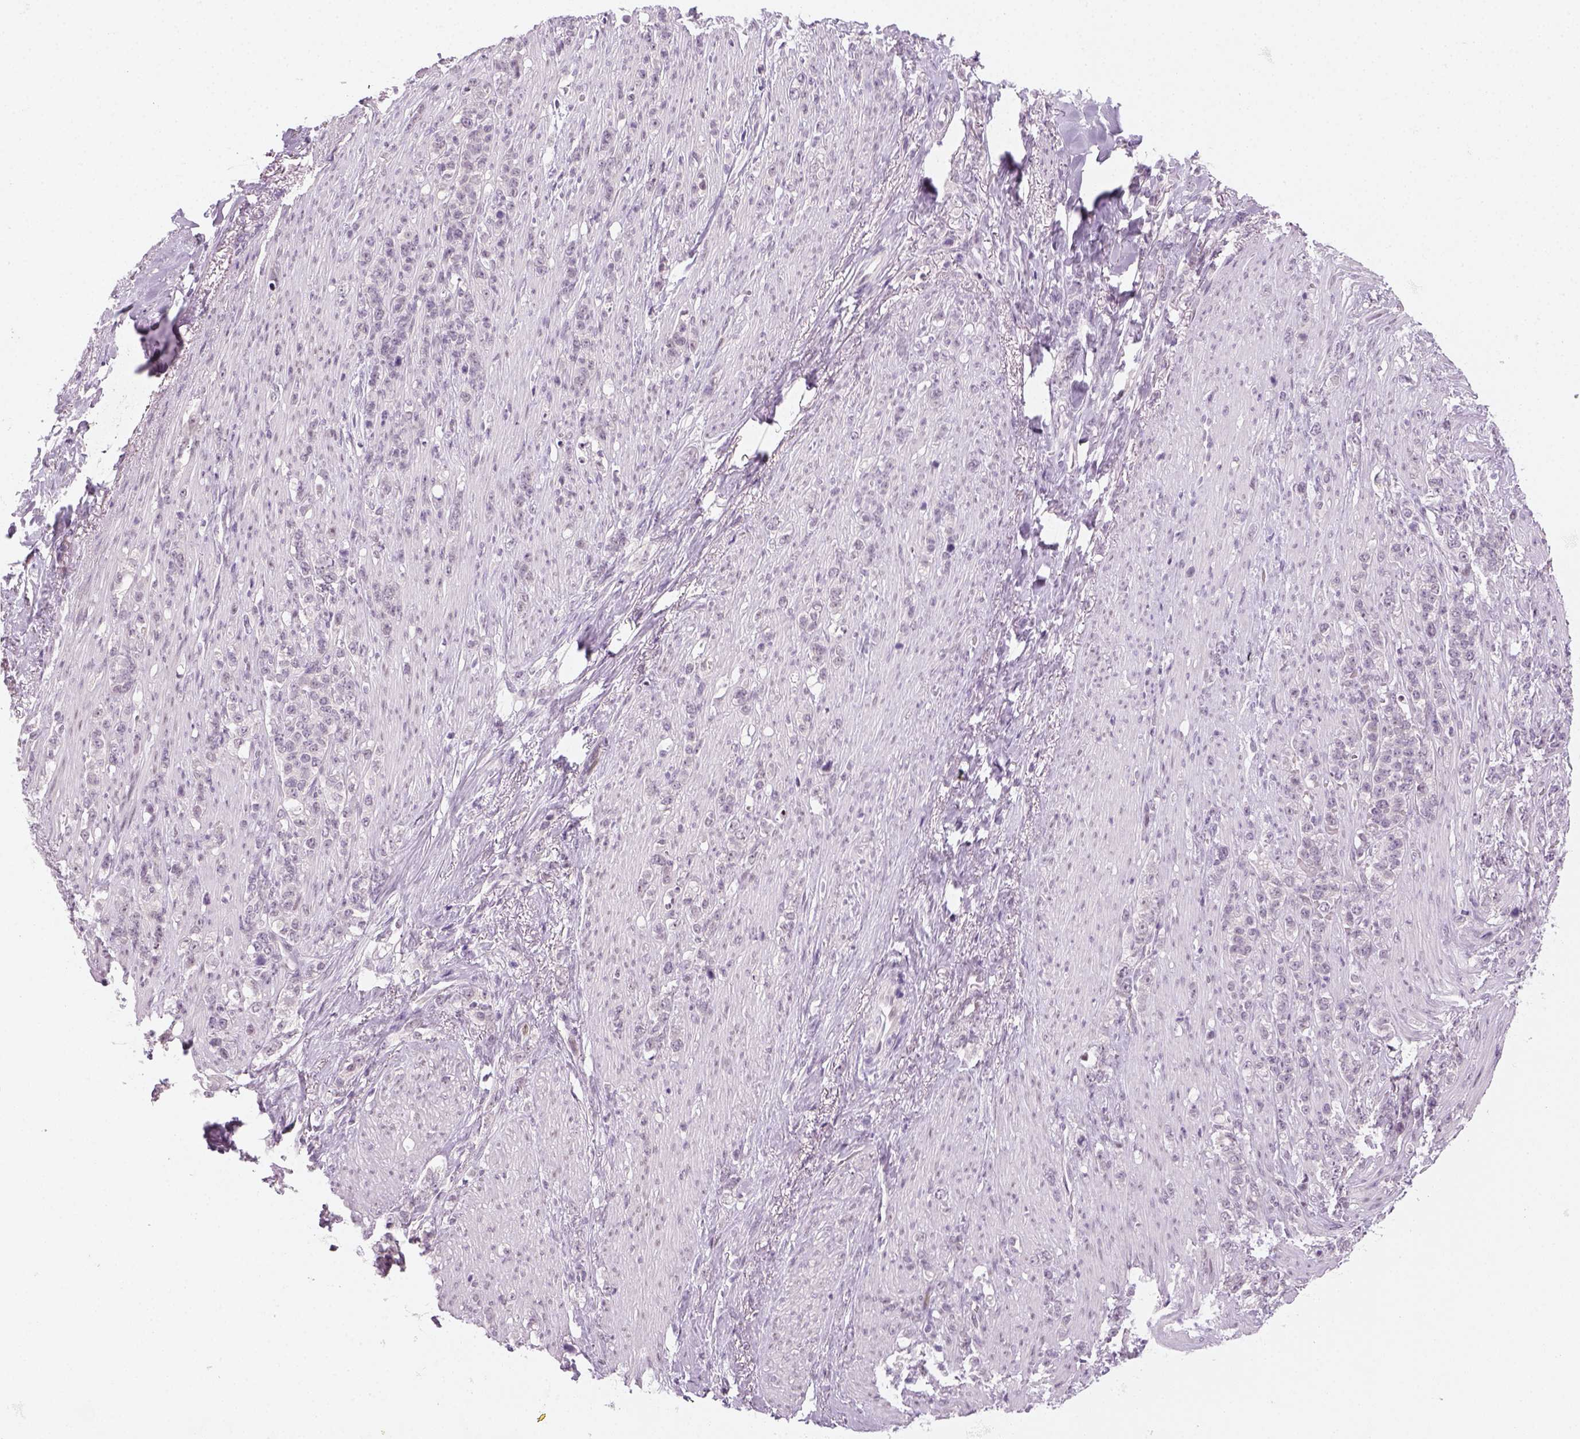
{"staining": {"intensity": "negative", "quantity": "none", "location": "none"}, "tissue": "stomach cancer", "cell_type": "Tumor cells", "image_type": "cancer", "snomed": [{"axis": "morphology", "description": "Adenocarcinoma, NOS"}, {"axis": "topography", "description": "Stomach, lower"}], "caption": "Stomach cancer (adenocarcinoma) stained for a protein using IHC exhibits no expression tumor cells.", "gene": "MAGEB3", "patient": {"sex": "male", "age": 88}}